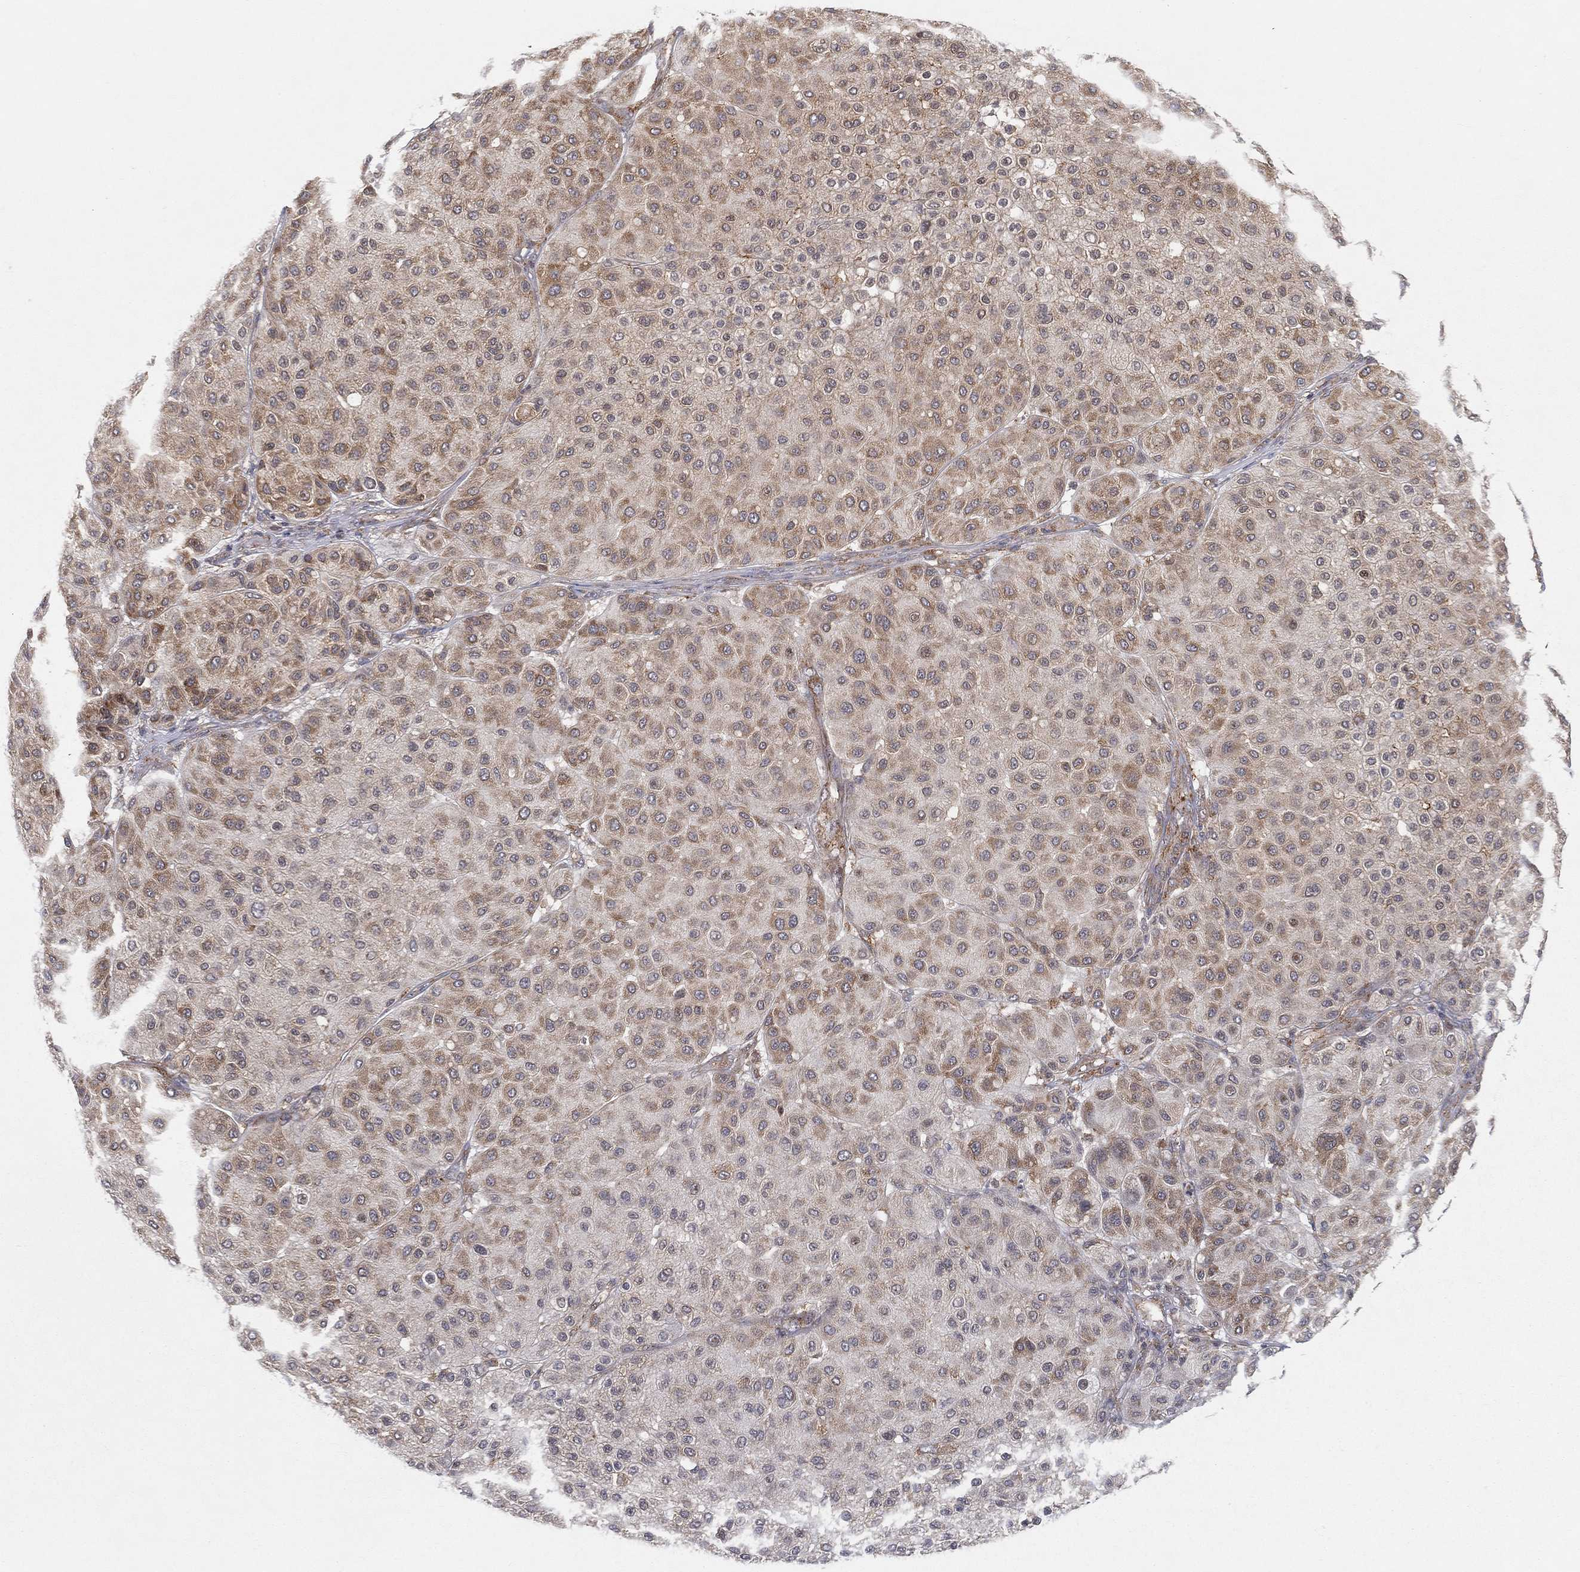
{"staining": {"intensity": "moderate", "quantity": "<25%", "location": "cytoplasmic/membranous"}, "tissue": "melanoma", "cell_type": "Tumor cells", "image_type": "cancer", "snomed": [{"axis": "morphology", "description": "Malignant melanoma, Metastatic site"}, {"axis": "topography", "description": "Smooth muscle"}], "caption": "Moderate cytoplasmic/membranous protein positivity is appreciated in about <25% of tumor cells in malignant melanoma (metastatic site).", "gene": "TMTC4", "patient": {"sex": "male", "age": 41}}